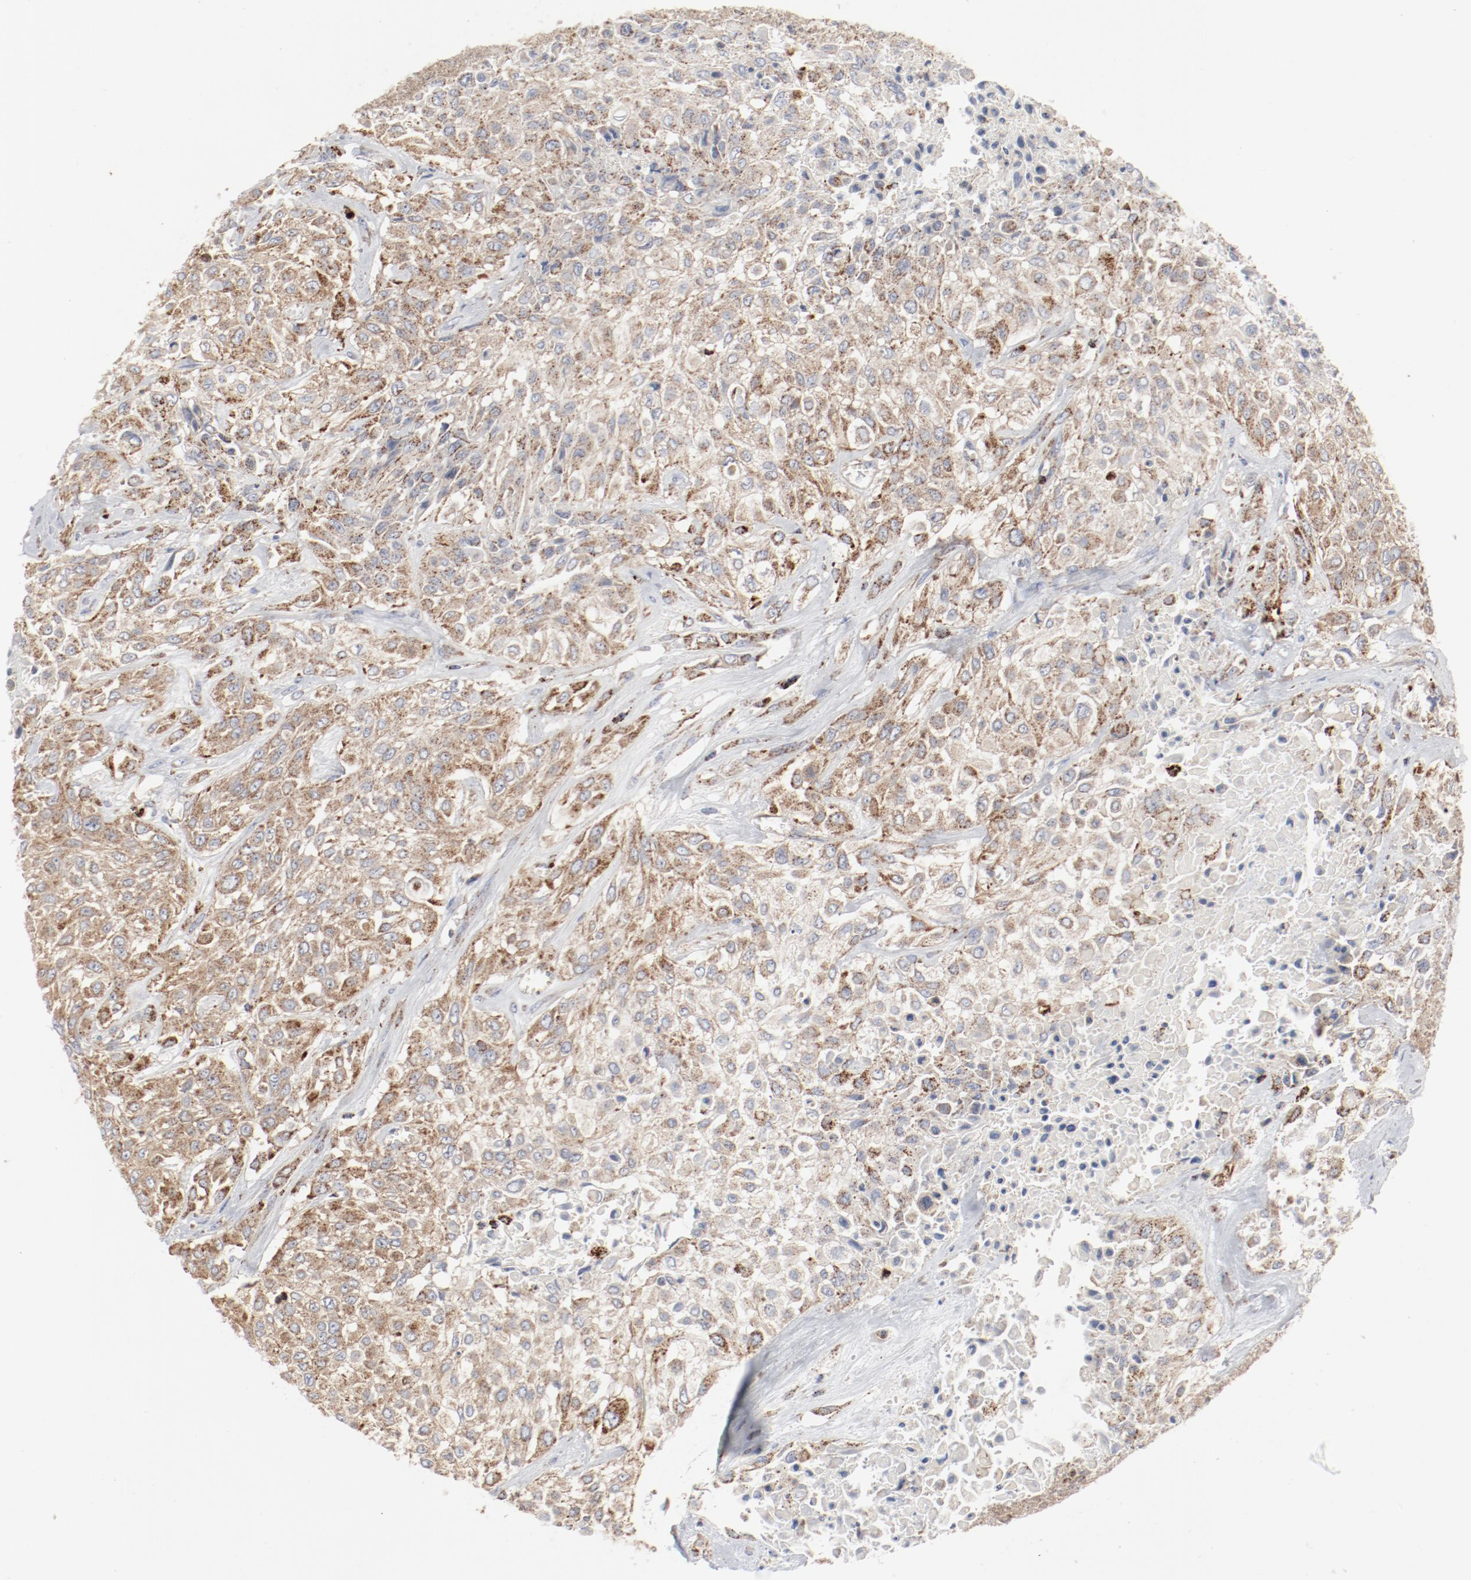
{"staining": {"intensity": "moderate", "quantity": ">75%", "location": "cytoplasmic/membranous"}, "tissue": "urothelial cancer", "cell_type": "Tumor cells", "image_type": "cancer", "snomed": [{"axis": "morphology", "description": "Urothelial carcinoma, High grade"}, {"axis": "topography", "description": "Urinary bladder"}], "caption": "About >75% of tumor cells in human urothelial carcinoma (high-grade) display moderate cytoplasmic/membranous protein positivity as visualized by brown immunohistochemical staining.", "gene": "SETD3", "patient": {"sex": "male", "age": 57}}